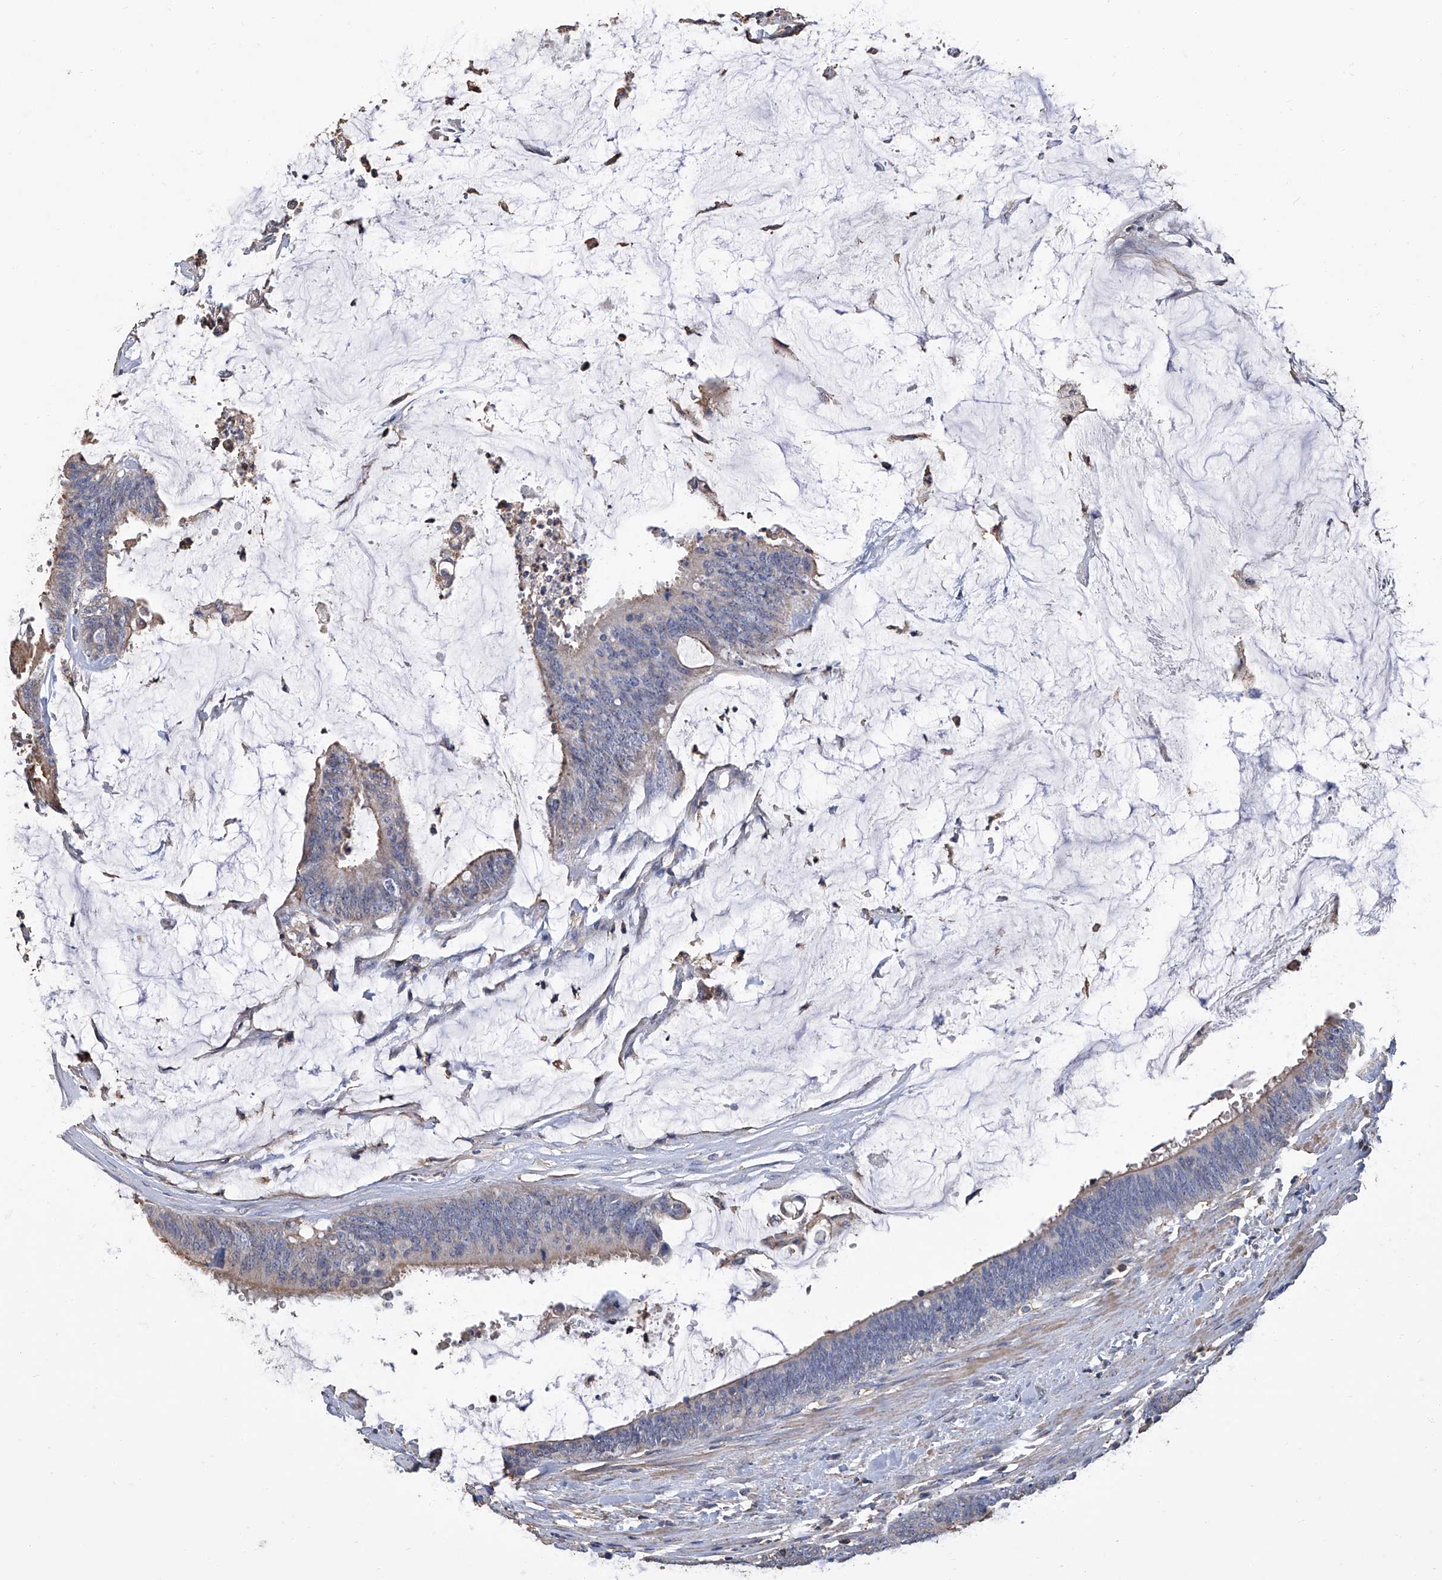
{"staining": {"intensity": "negative", "quantity": "none", "location": "none"}, "tissue": "colorectal cancer", "cell_type": "Tumor cells", "image_type": "cancer", "snomed": [{"axis": "morphology", "description": "Adenocarcinoma, NOS"}, {"axis": "topography", "description": "Rectum"}], "caption": "IHC histopathology image of colorectal cancer (adenocarcinoma) stained for a protein (brown), which demonstrates no positivity in tumor cells. The staining is performed using DAB (3,3'-diaminobenzidine) brown chromogen with nuclei counter-stained in using hematoxylin.", "gene": "GPT", "patient": {"sex": "female", "age": 66}}